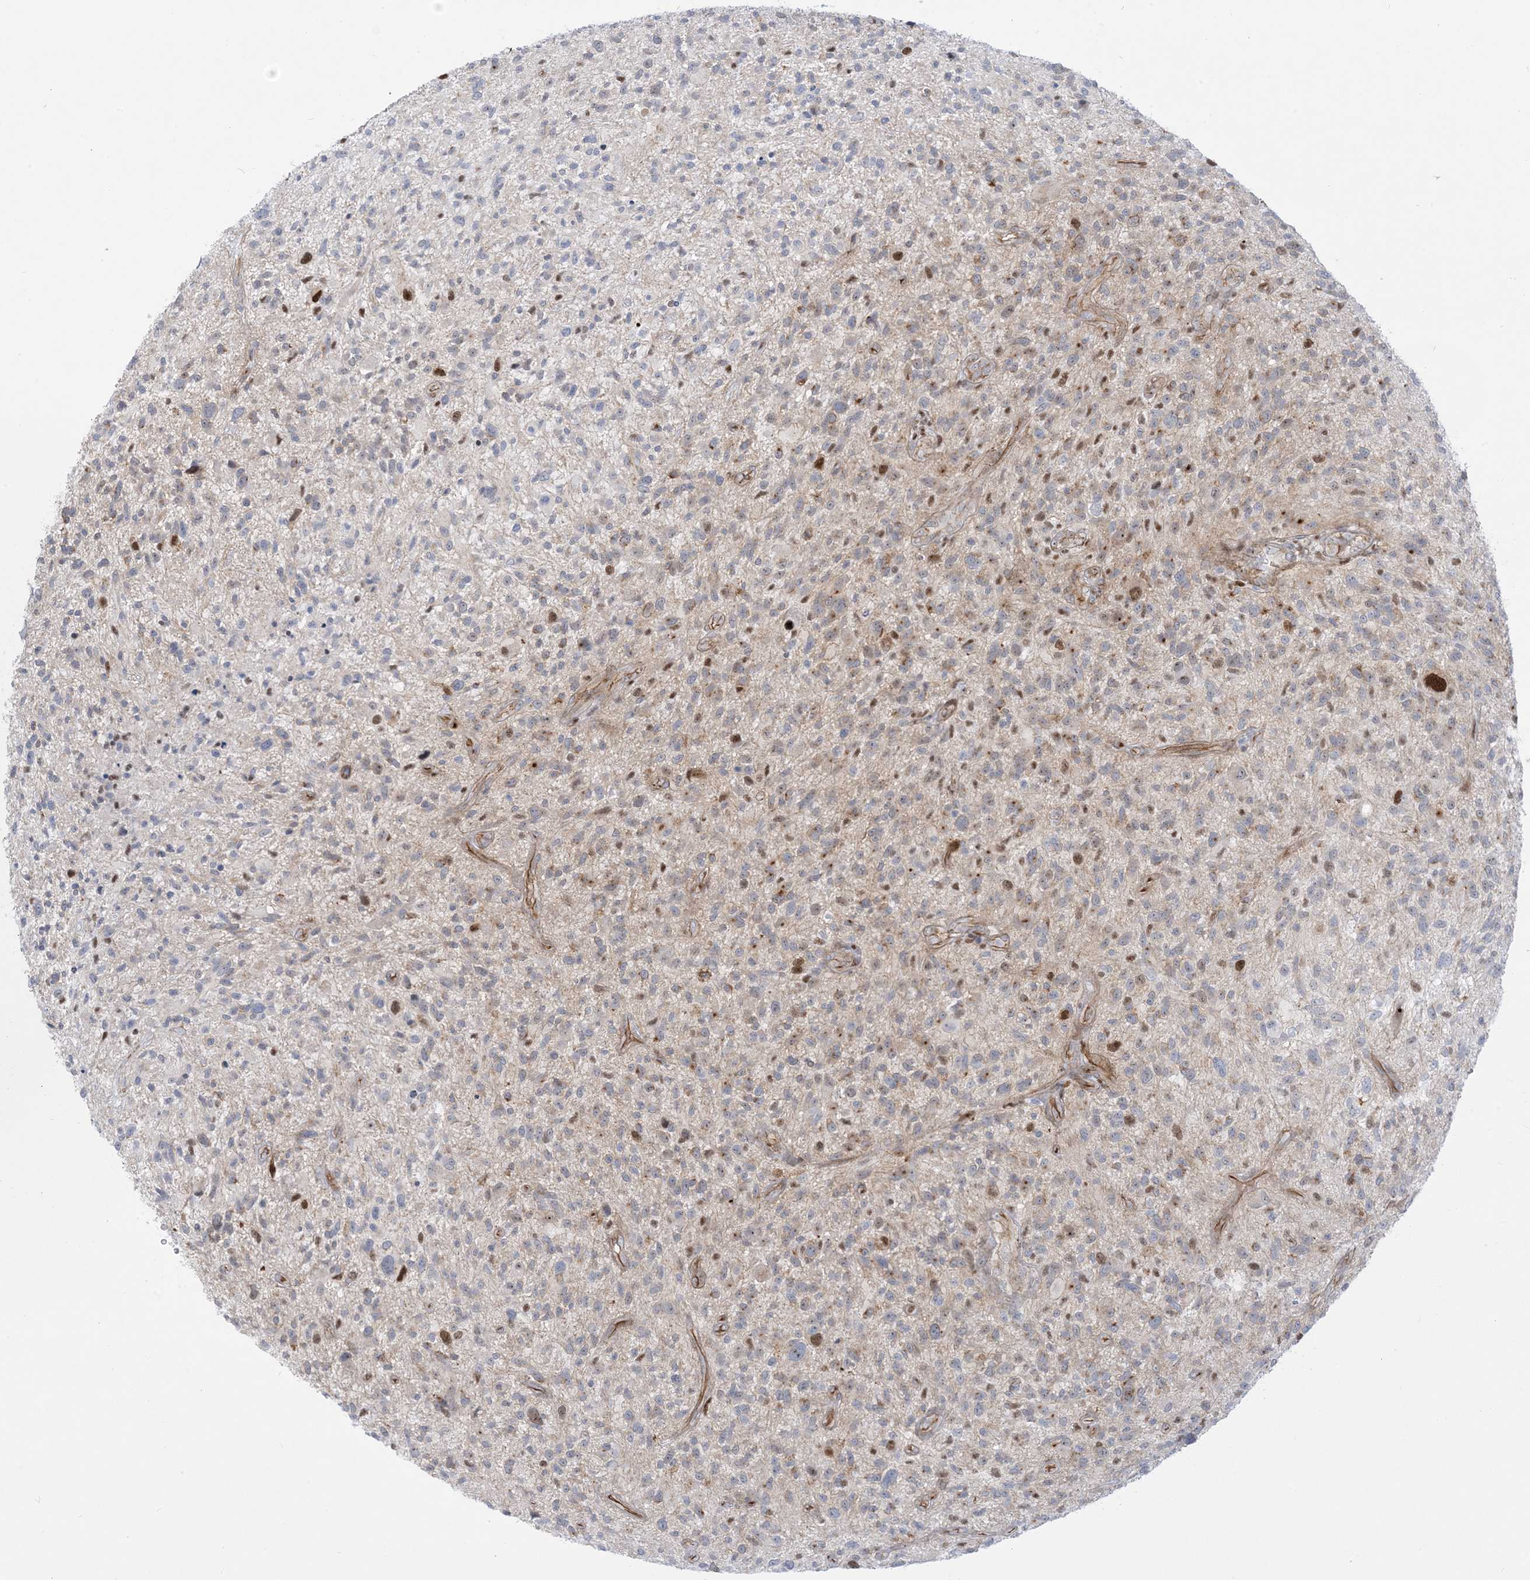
{"staining": {"intensity": "moderate", "quantity": "<25%", "location": "nuclear"}, "tissue": "glioma", "cell_type": "Tumor cells", "image_type": "cancer", "snomed": [{"axis": "morphology", "description": "Glioma, malignant, High grade"}, {"axis": "topography", "description": "Brain"}], "caption": "Immunohistochemistry micrograph of neoplastic tissue: human glioma stained using immunohistochemistry exhibits low levels of moderate protein expression localized specifically in the nuclear of tumor cells, appearing as a nuclear brown color.", "gene": "MARS2", "patient": {"sex": "male", "age": 47}}